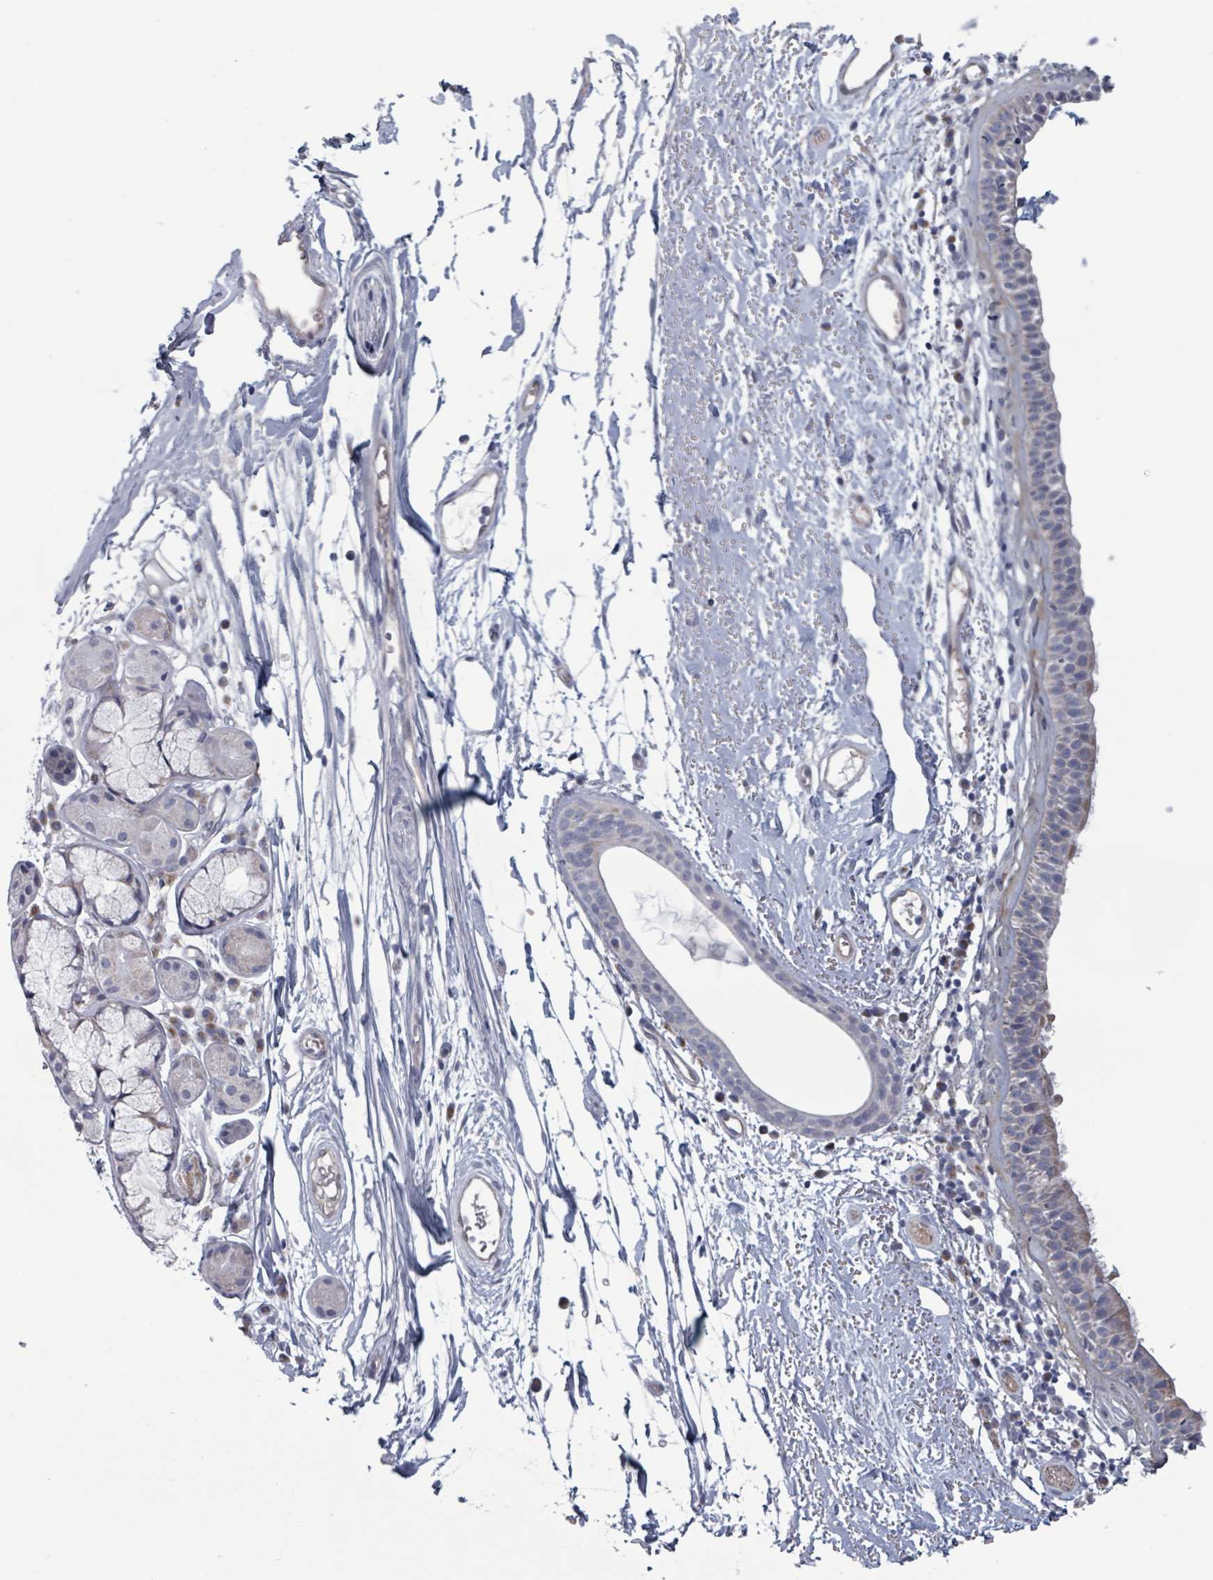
{"staining": {"intensity": "moderate", "quantity": "<25%", "location": "cytoplasmic/membranous"}, "tissue": "nasopharynx", "cell_type": "Respiratory epithelial cells", "image_type": "normal", "snomed": [{"axis": "morphology", "description": "Normal tissue, NOS"}, {"axis": "topography", "description": "Cartilage tissue"}, {"axis": "topography", "description": "Nasopharynx"}], "caption": "Nasopharynx stained for a protein displays moderate cytoplasmic/membranous positivity in respiratory epithelial cells. (IHC, brightfield microscopy, high magnification).", "gene": "FKBP1A", "patient": {"sex": "male", "age": 56}}